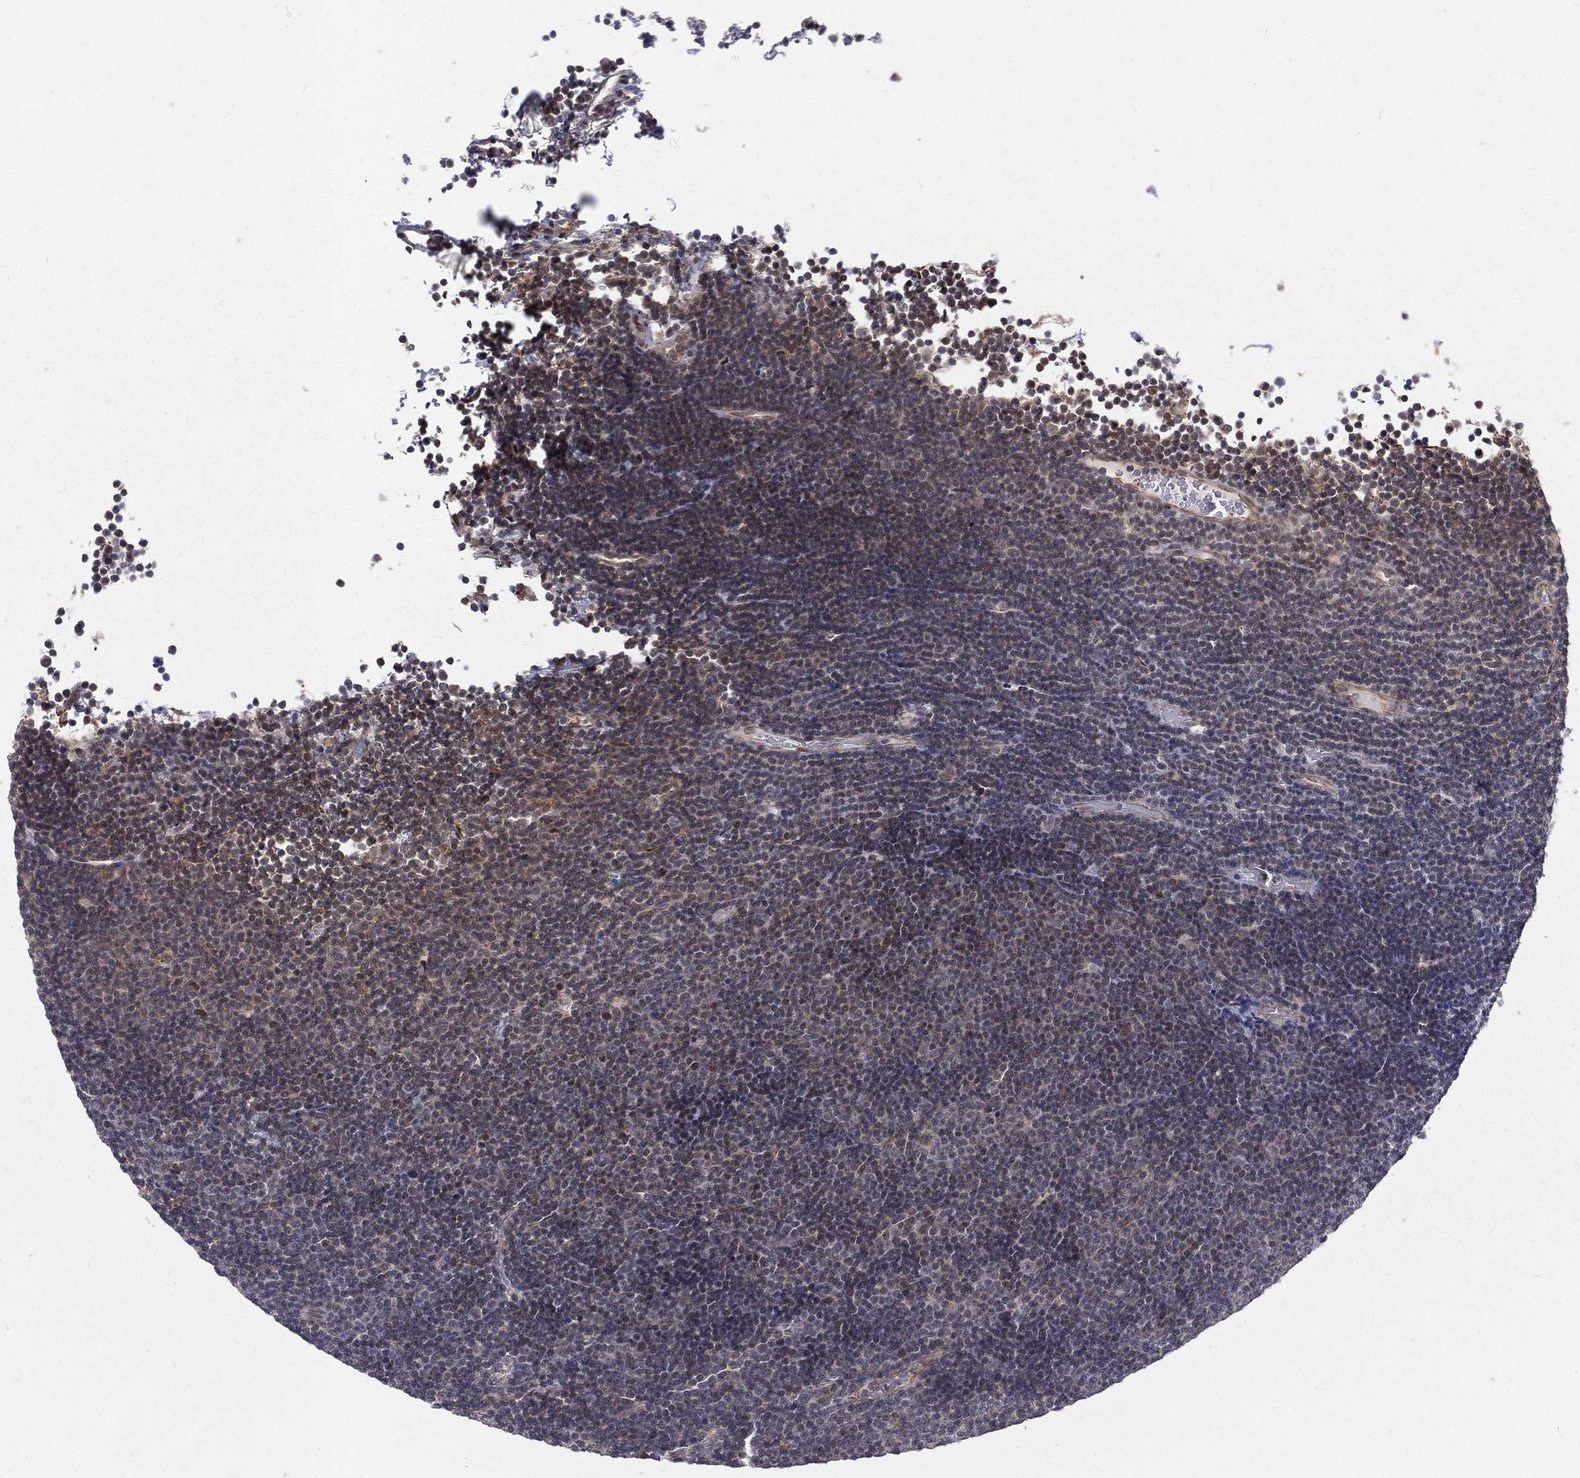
{"staining": {"intensity": "negative", "quantity": "none", "location": "none"}, "tissue": "lymphoma", "cell_type": "Tumor cells", "image_type": "cancer", "snomed": [{"axis": "morphology", "description": "Malignant lymphoma, non-Hodgkin's type, Low grade"}, {"axis": "topography", "description": "Brain"}], "caption": "Immunohistochemistry of malignant lymphoma, non-Hodgkin's type (low-grade) reveals no expression in tumor cells.", "gene": "MORC2", "patient": {"sex": "female", "age": 66}}